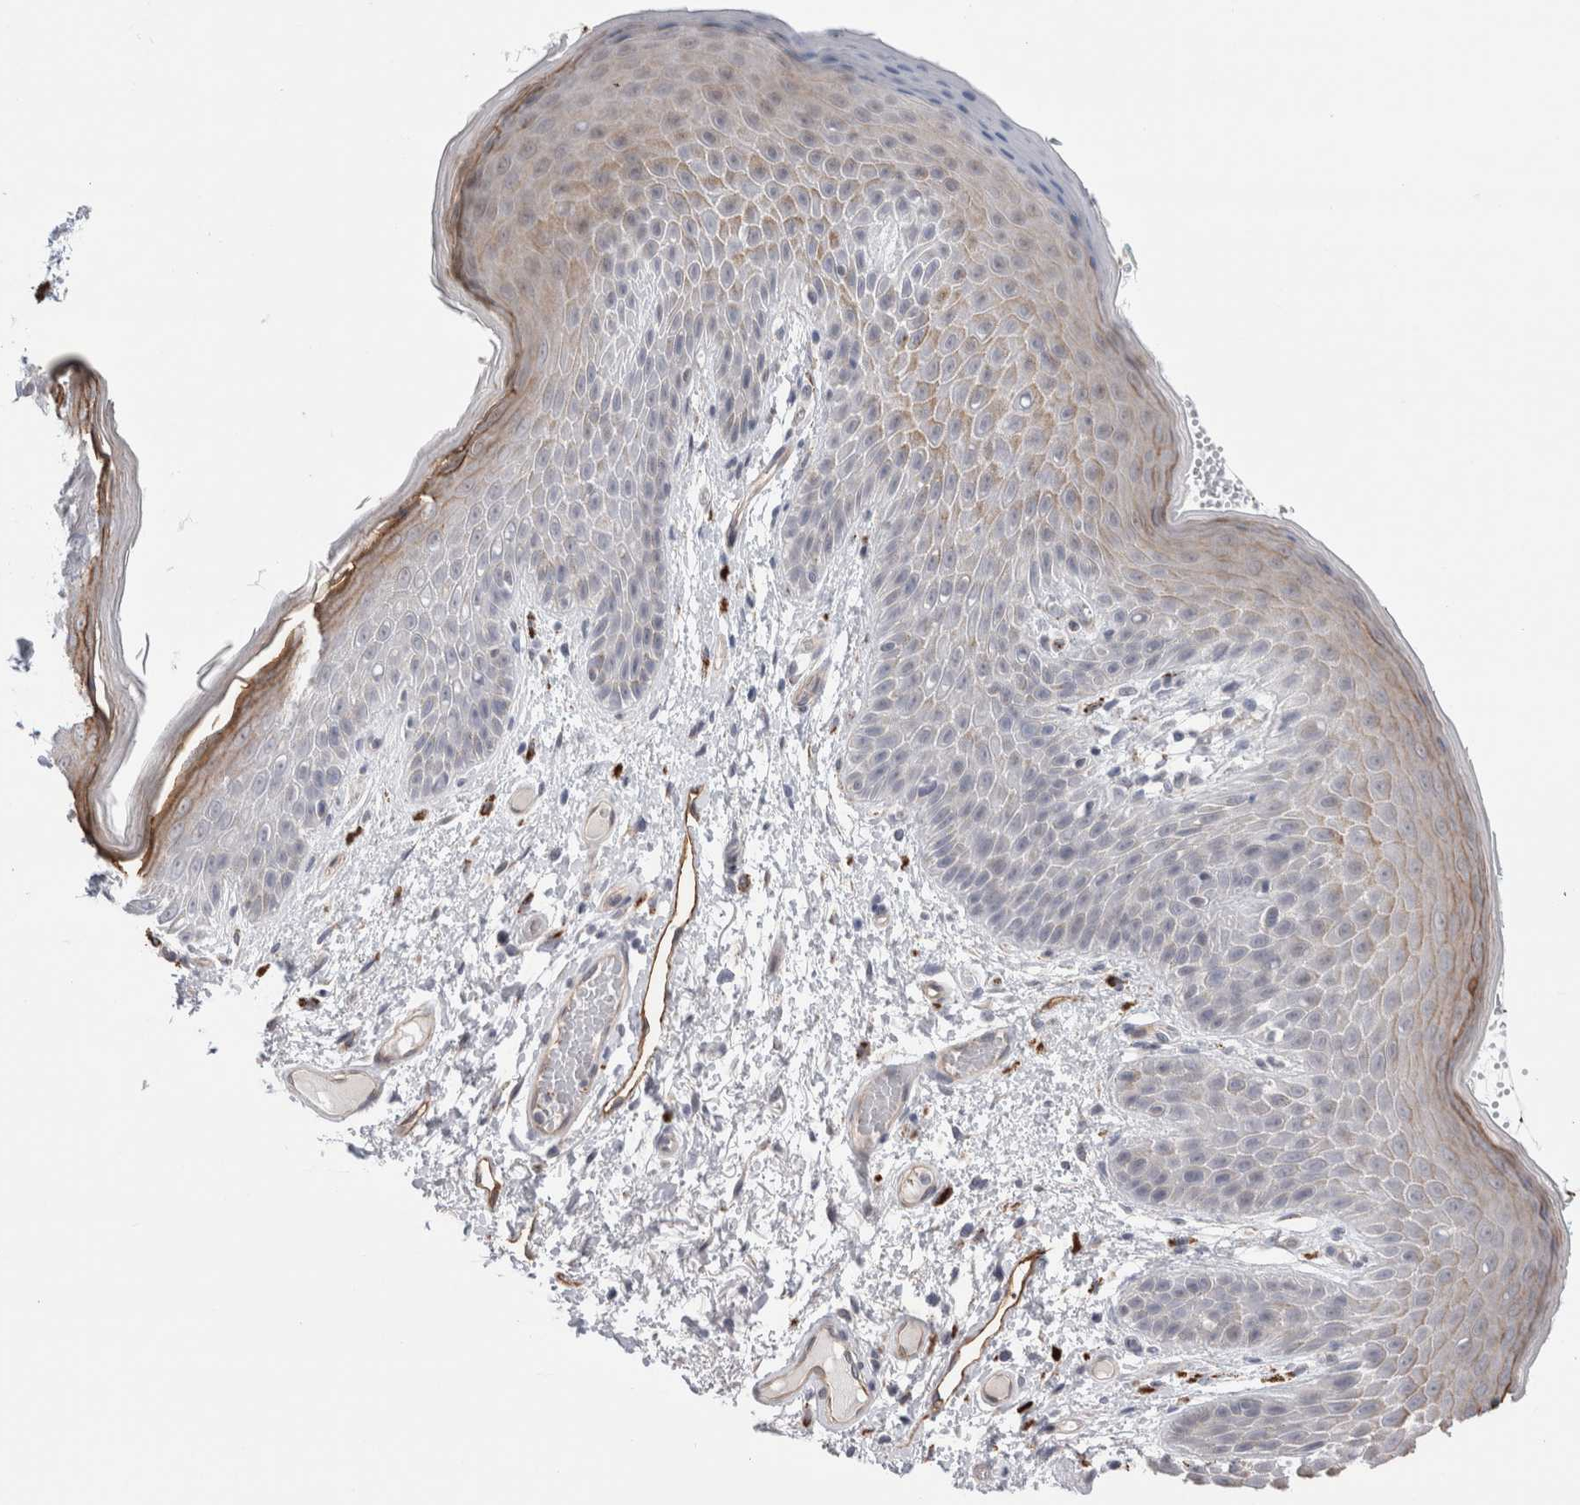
{"staining": {"intensity": "moderate", "quantity": "<25%", "location": "cytoplasmic/membranous"}, "tissue": "skin", "cell_type": "Epidermal cells", "image_type": "normal", "snomed": [{"axis": "morphology", "description": "Normal tissue, NOS"}, {"axis": "topography", "description": "Anal"}], "caption": "Human skin stained with a brown dye shows moderate cytoplasmic/membranous positive expression in about <25% of epidermal cells.", "gene": "ANKMY1", "patient": {"sex": "male", "age": 74}}